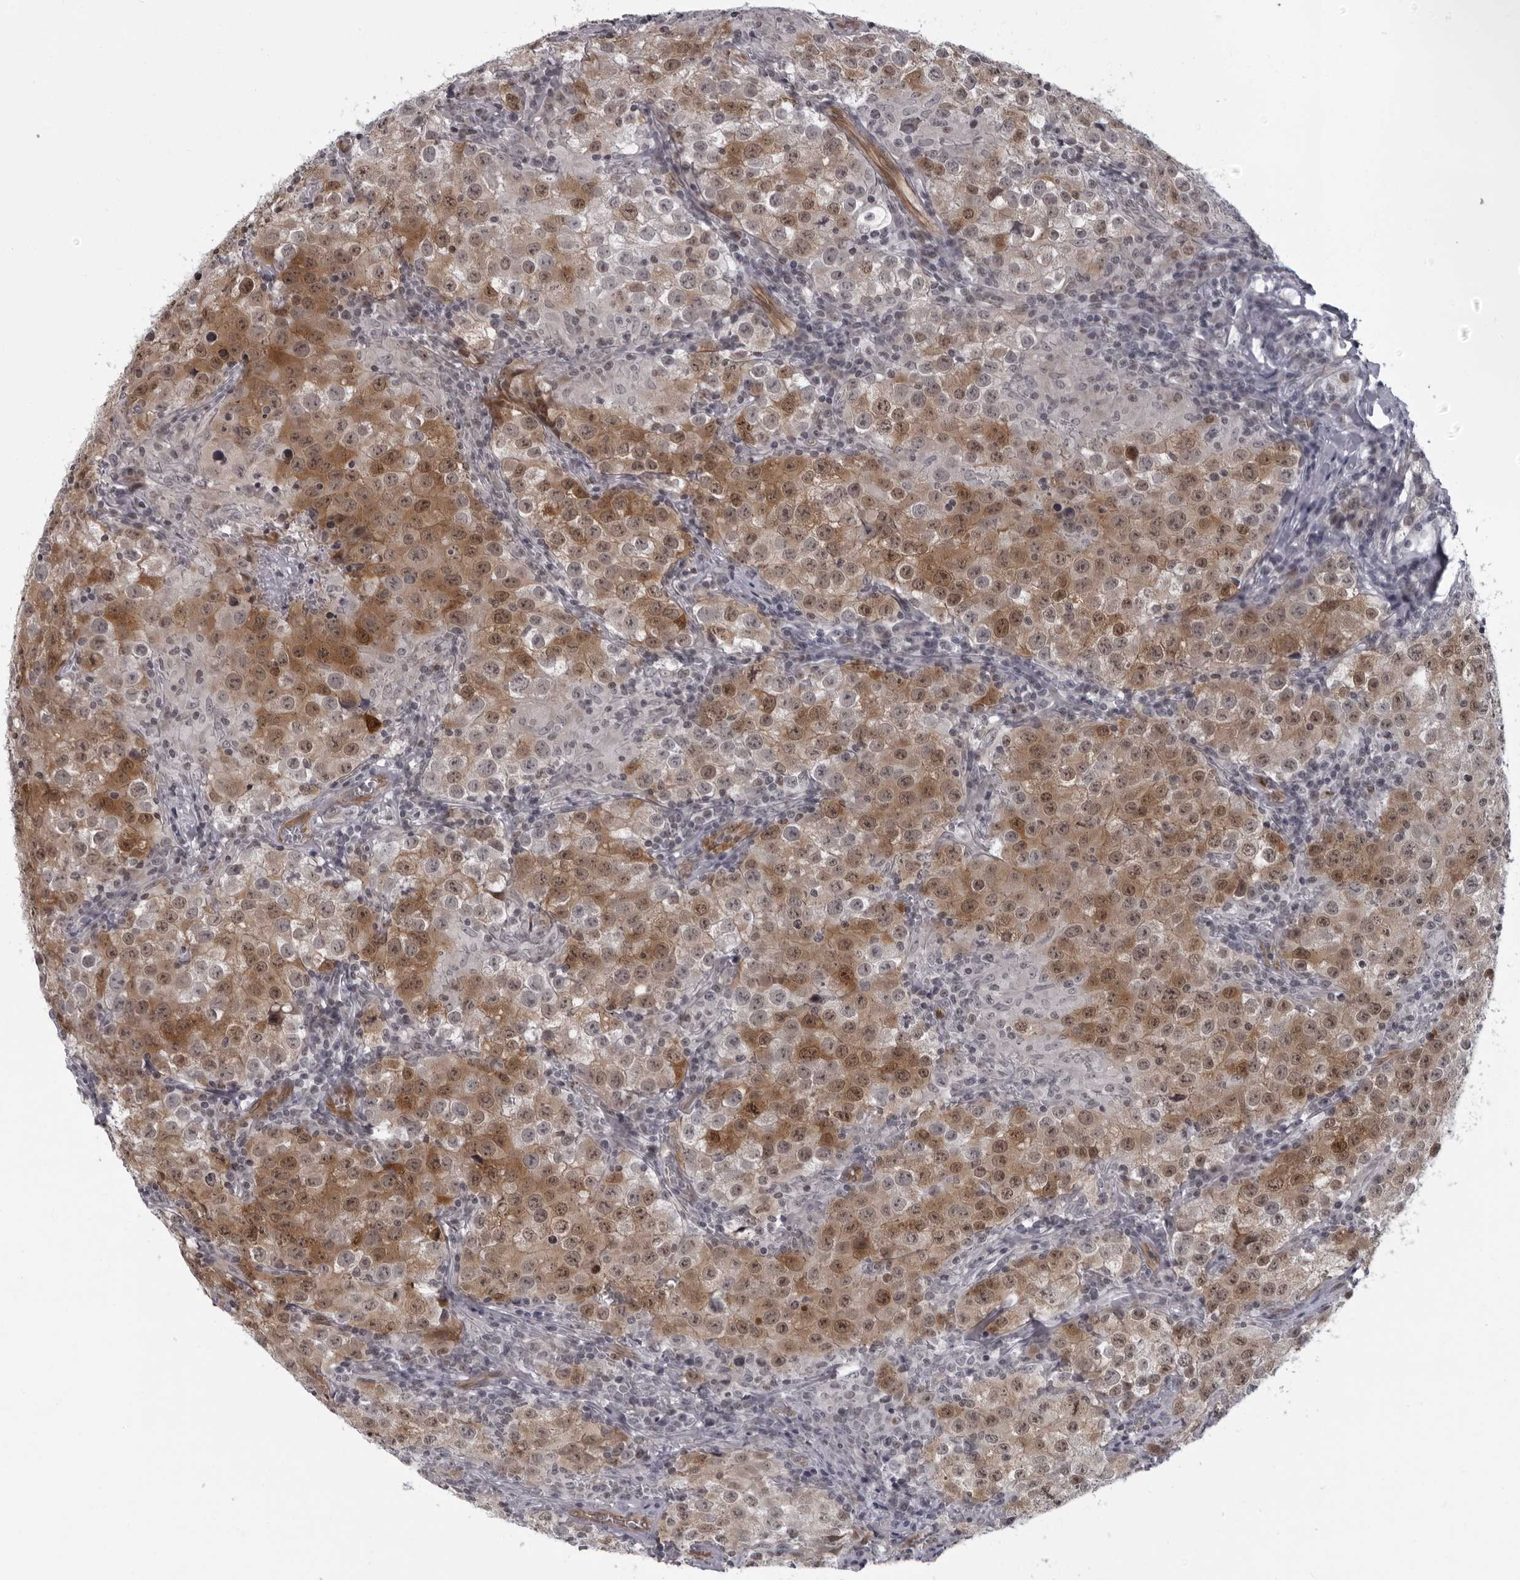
{"staining": {"intensity": "moderate", "quantity": ">75%", "location": "cytoplasmic/membranous,nuclear"}, "tissue": "testis cancer", "cell_type": "Tumor cells", "image_type": "cancer", "snomed": [{"axis": "morphology", "description": "Seminoma, NOS"}, {"axis": "morphology", "description": "Carcinoma, Embryonal, NOS"}, {"axis": "topography", "description": "Testis"}], "caption": "A brown stain highlights moderate cytoplasmic/membranous and nuclear expression of a protein in human testis seminoma tumor cells.", "gene": "MAPK12", "patient": {"sex": "male", "age": 43}}